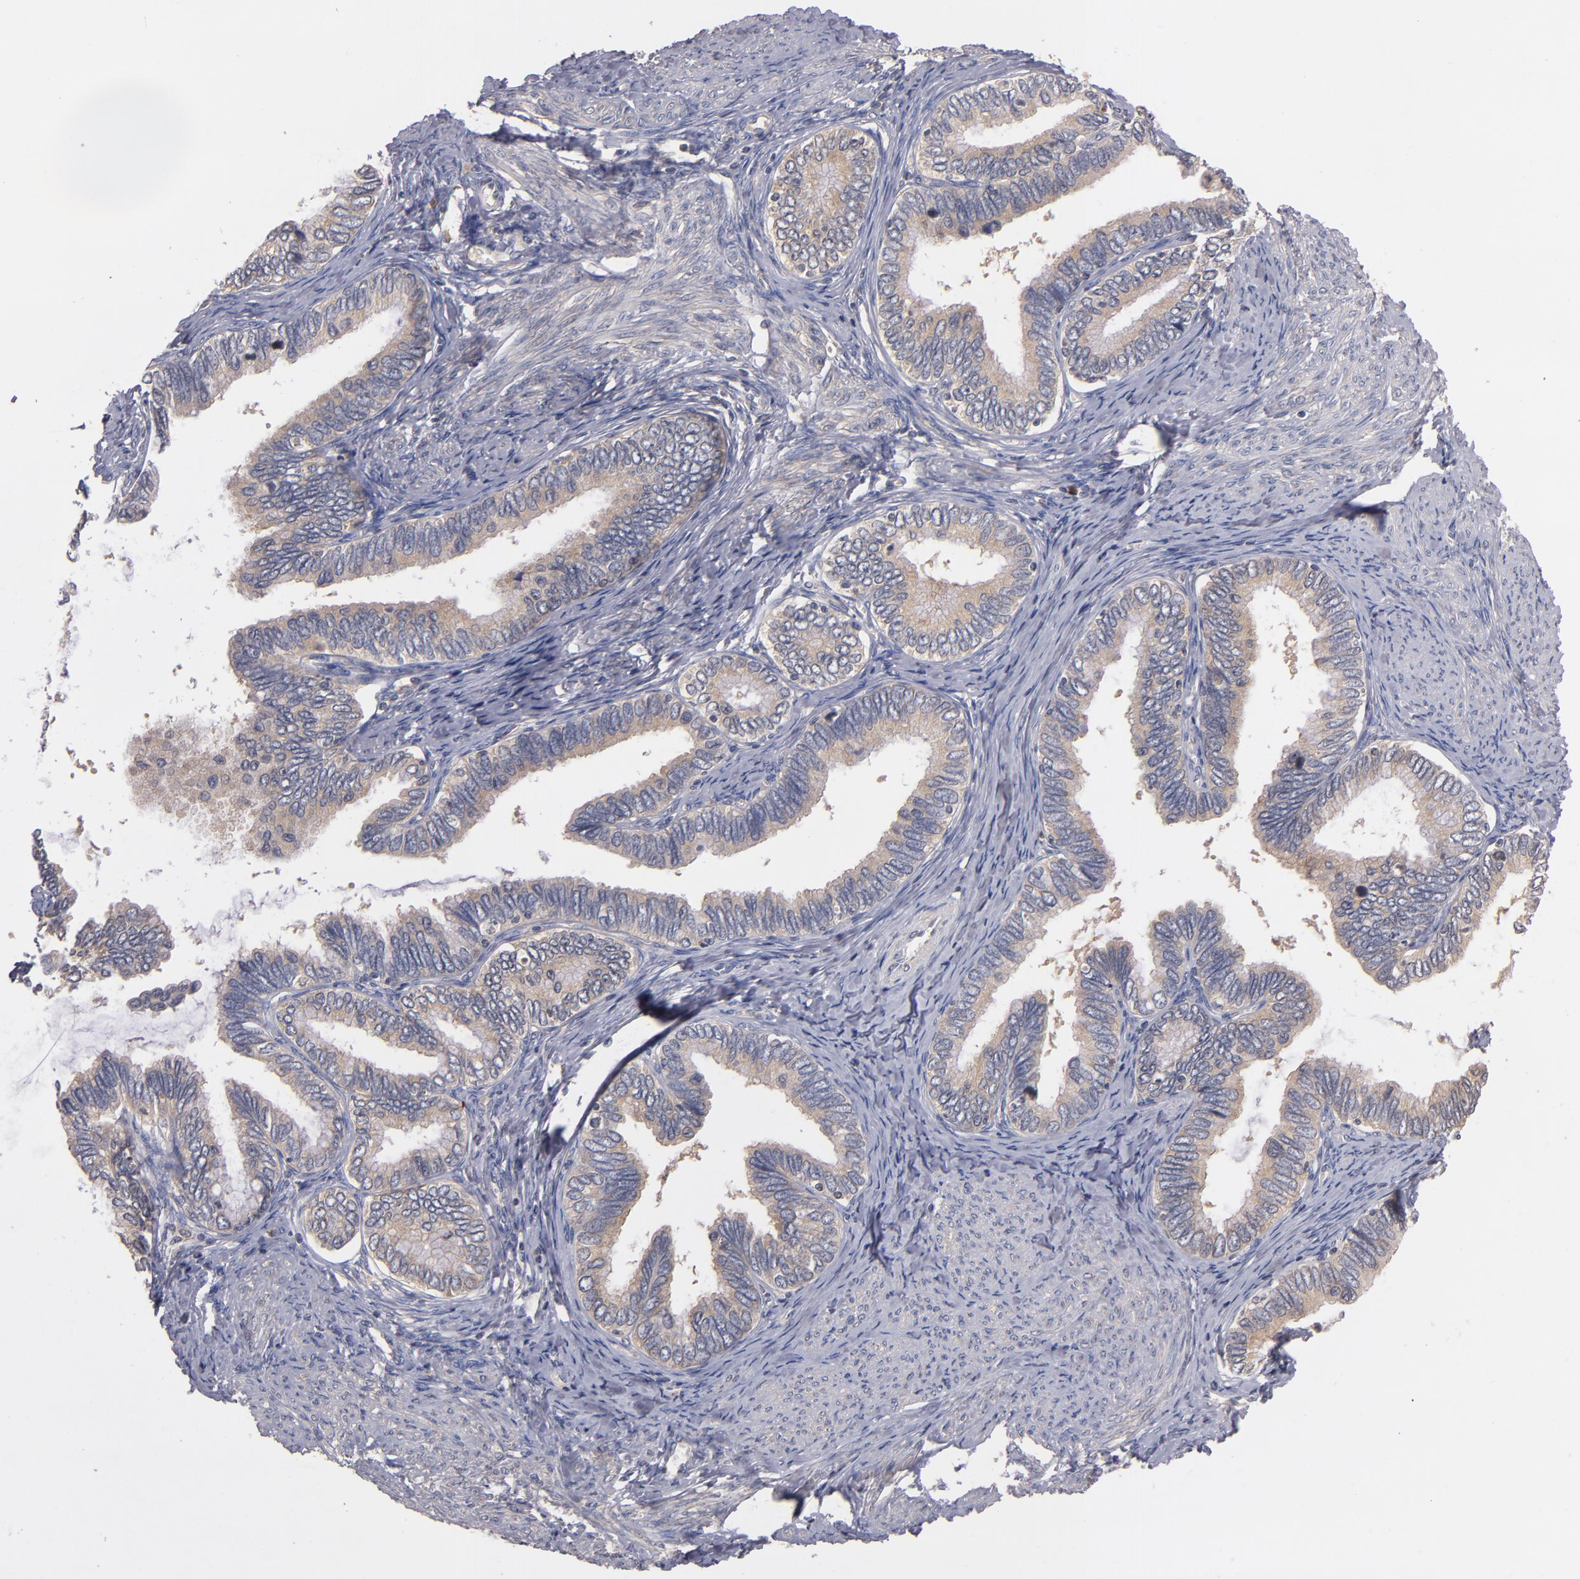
{"staining": {"intensity": "weak", "quantity": "25%-75%", "location": "cytoplasmic/membranous"}, "tissue": "cervical cancer", "cell_type": "Tumor cells", "image_type": "cancer", "snomed": [{"axis": "morphology", "description": "Adenocarcinoma, NOS"}, {"axis": "topography", "description": "Cervix"}], "caption": "This is an image of immunohistochemistry staining of cervical adenocarcinoma, which shows weak staining in the cytoplasmic/membranous of tumor cells.", "gene": "UPF3B", "patient": {"sex": "female", "age": 49}}